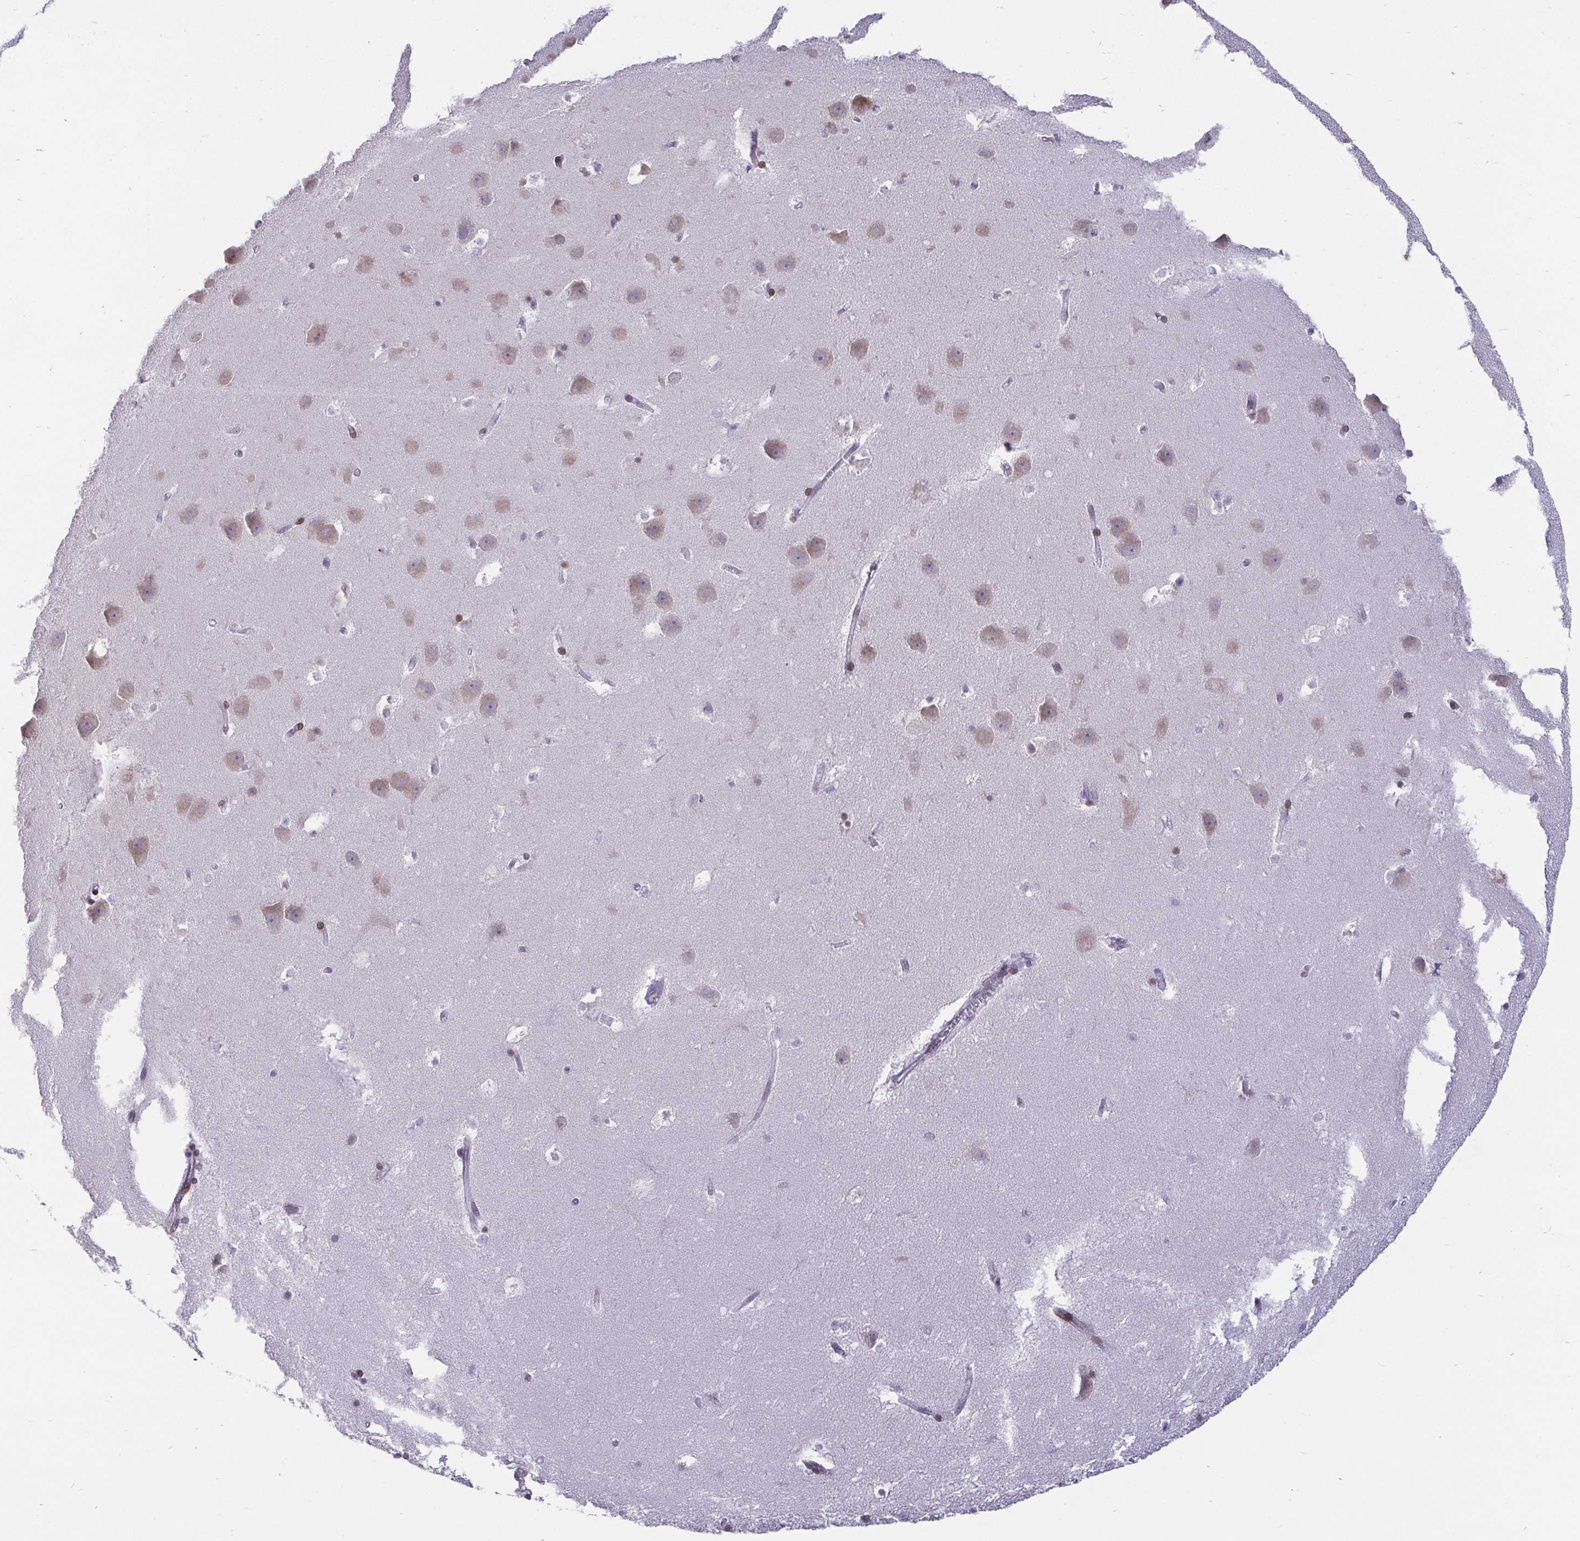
{"staining": {"intensity": "negative", "quantity": "none", "location": "none"}, "tissue": "hippocampus", "cell_type": "Glial cells", "image_type": "normal", "snomed": [{"axis": "morphology", "description": "Normal tissue, NOS"}, {"axis": "topography", "description": "Hippocampus"}], "caption": "This is a histopathology image of IHC staining of unremarkable hippocampus, which shows no expression in glial cells.", "gene": "EMD", "patient": {"sex": "male", "age": 58}}